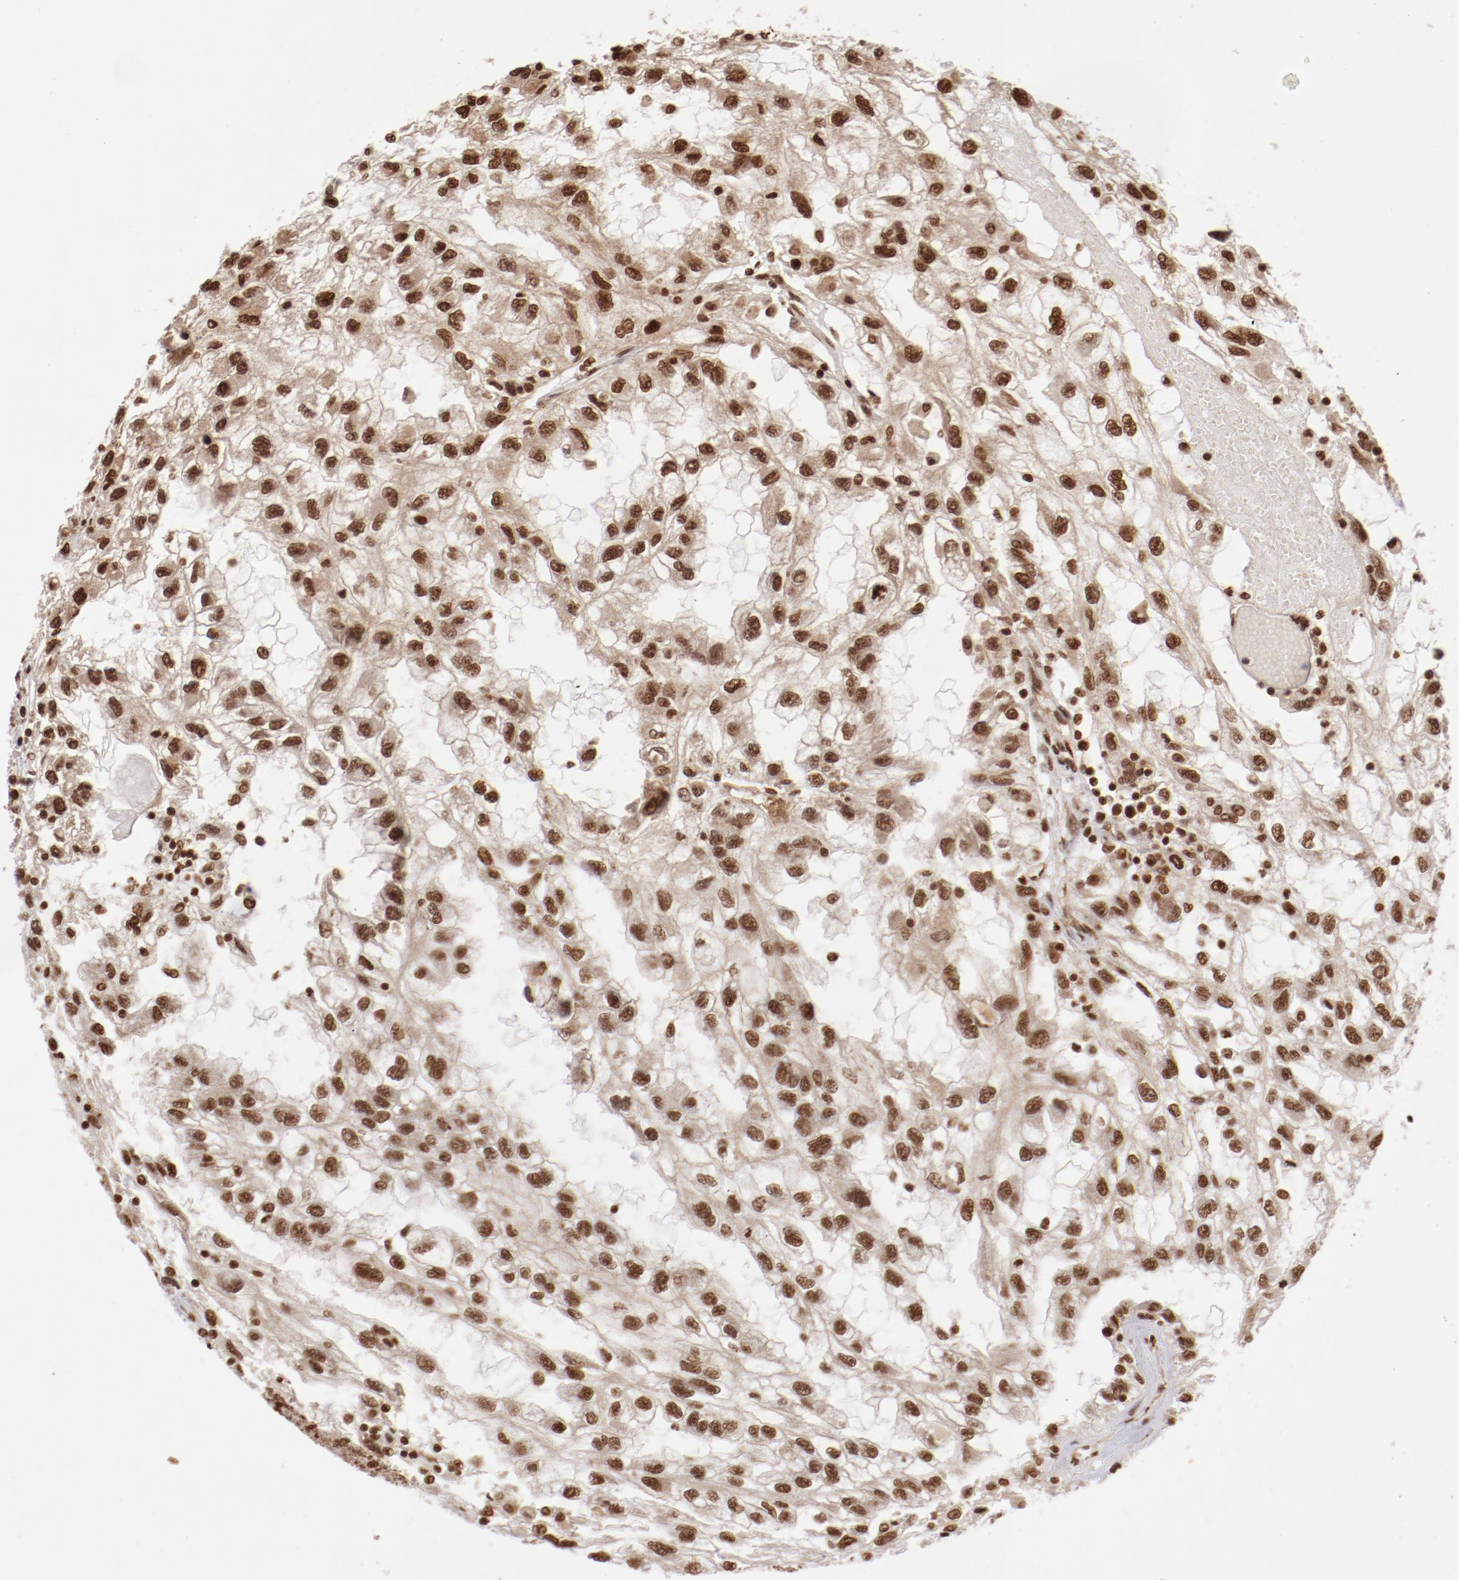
{"staining": {"intensity": "moderate", "quantity": ">75%", "location": "nuclear"}, "tissue": "renal cancer", "cell_type": "Tumor cells", "image_type": "cancer", "snomed": [{"axis": "morphology", "description": "Normal tissue, NOS"}, {"axis": "morphology", "description": "Adenocarcinoma, NOS"}, {"axis": "topography", "description": "Kidney"}], "caption": "Moderate nuclear positivity for a protein is identified in about >75% of tumor cells of adenocarcinoma (renal) using IHC.", "gene": "ABL2", "patient": {"sex": "male", "age": 71}}